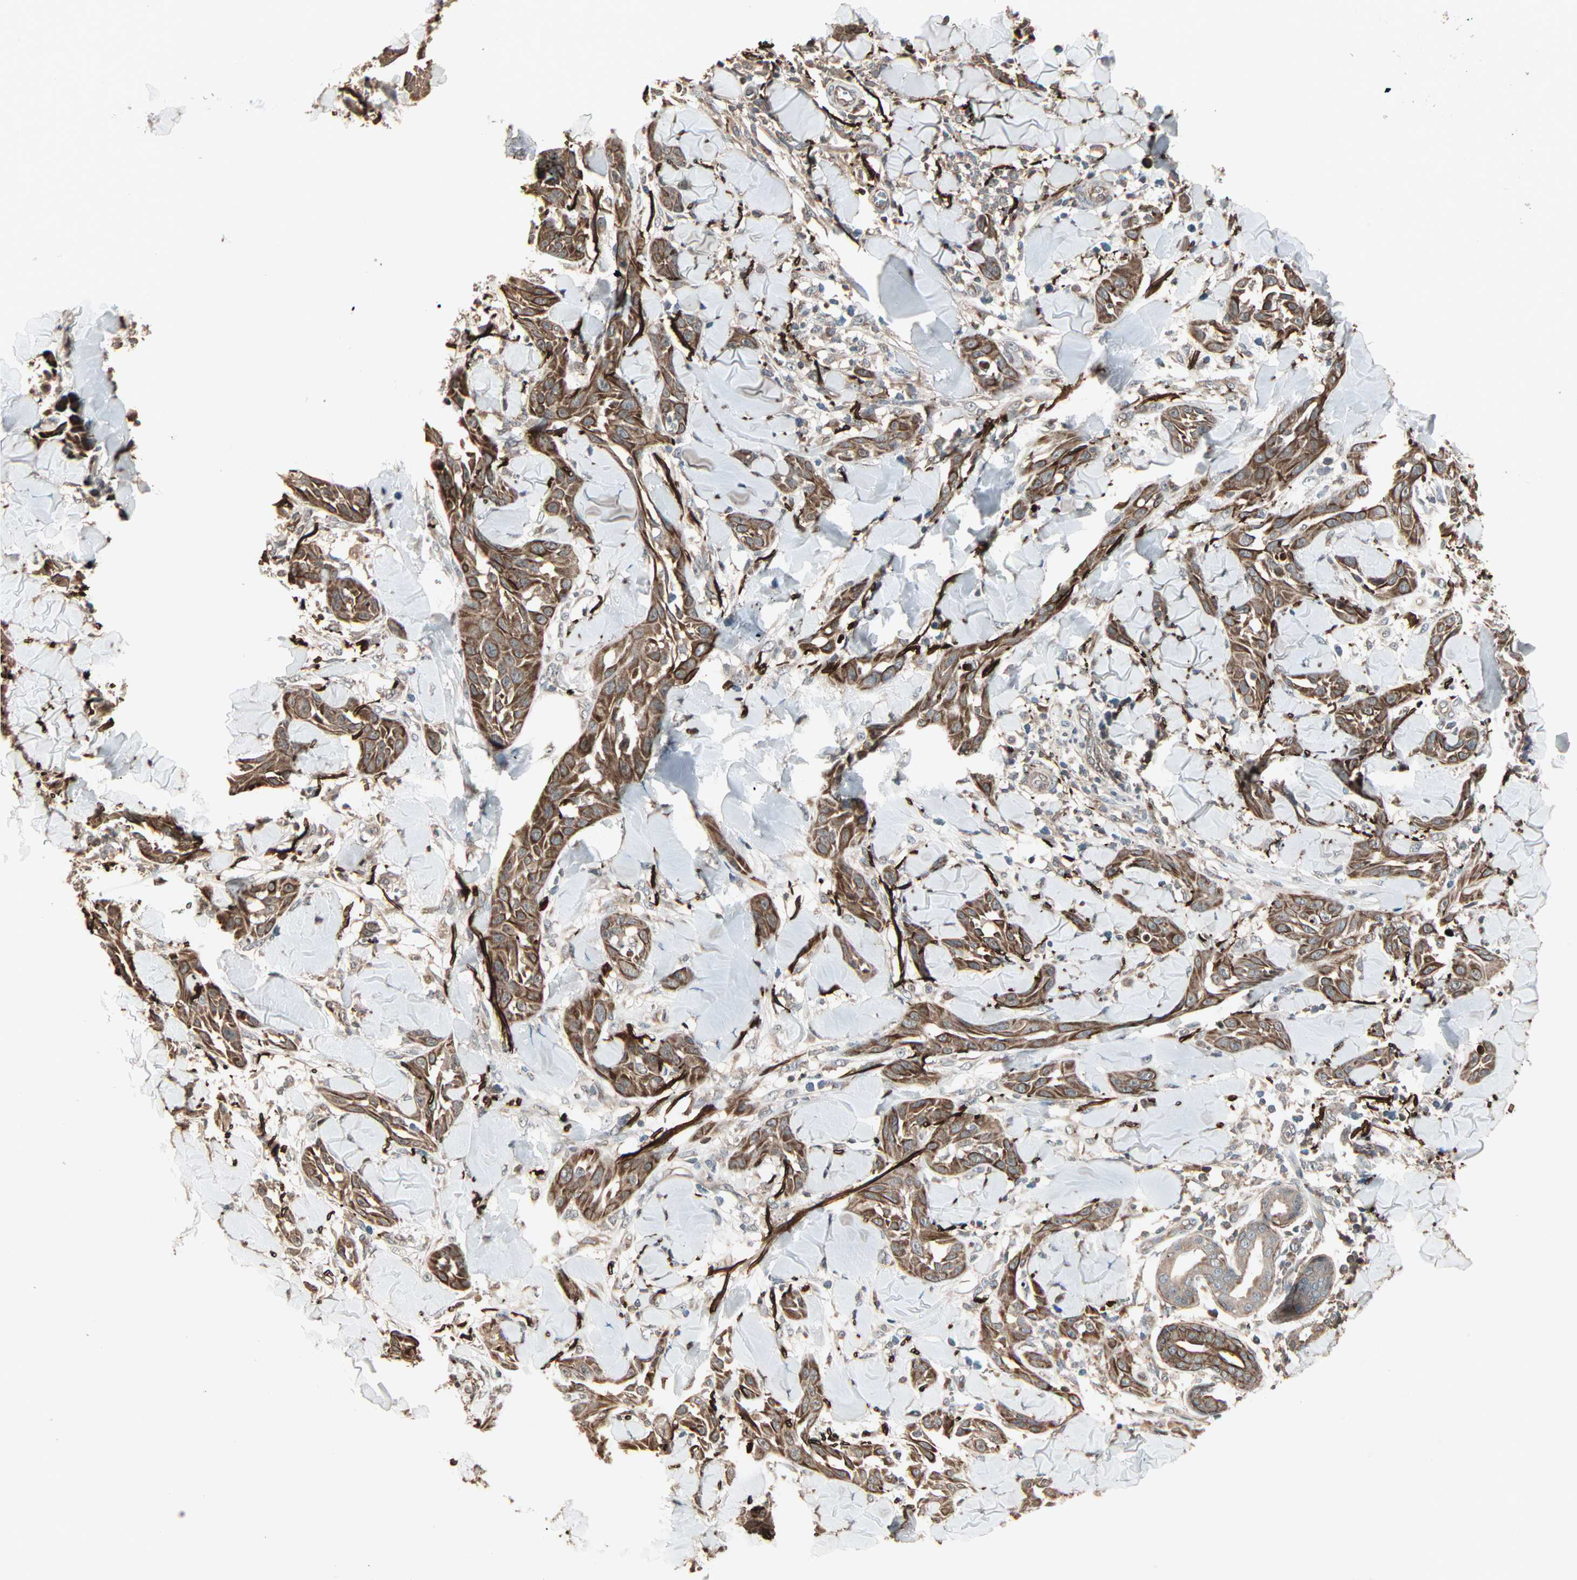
{"staining": {"intensity": "strong", "quantity": ">75%", "location": "cytoplasmic/membranous"}, "tissue": "skin cancer", "cell_type": "Tumor cells", "image_type": "cancer", "snomed": [{"axis": "morphology", "description": "Squamous cell carcinoma, NOS"}, {"axis": "topography", "description": "Skin"}], "caption": "Squamous cell carcinoma (skin) was stained to show a protein in brown. There is high levels of strong cytoplasmic/membranous expression in approximately >75% of tumor cells. (DAB IHC with brightfield microscopy, high magnification).", "gene": "CALCRL", "patient": {"sex": "male", "age": 24}}